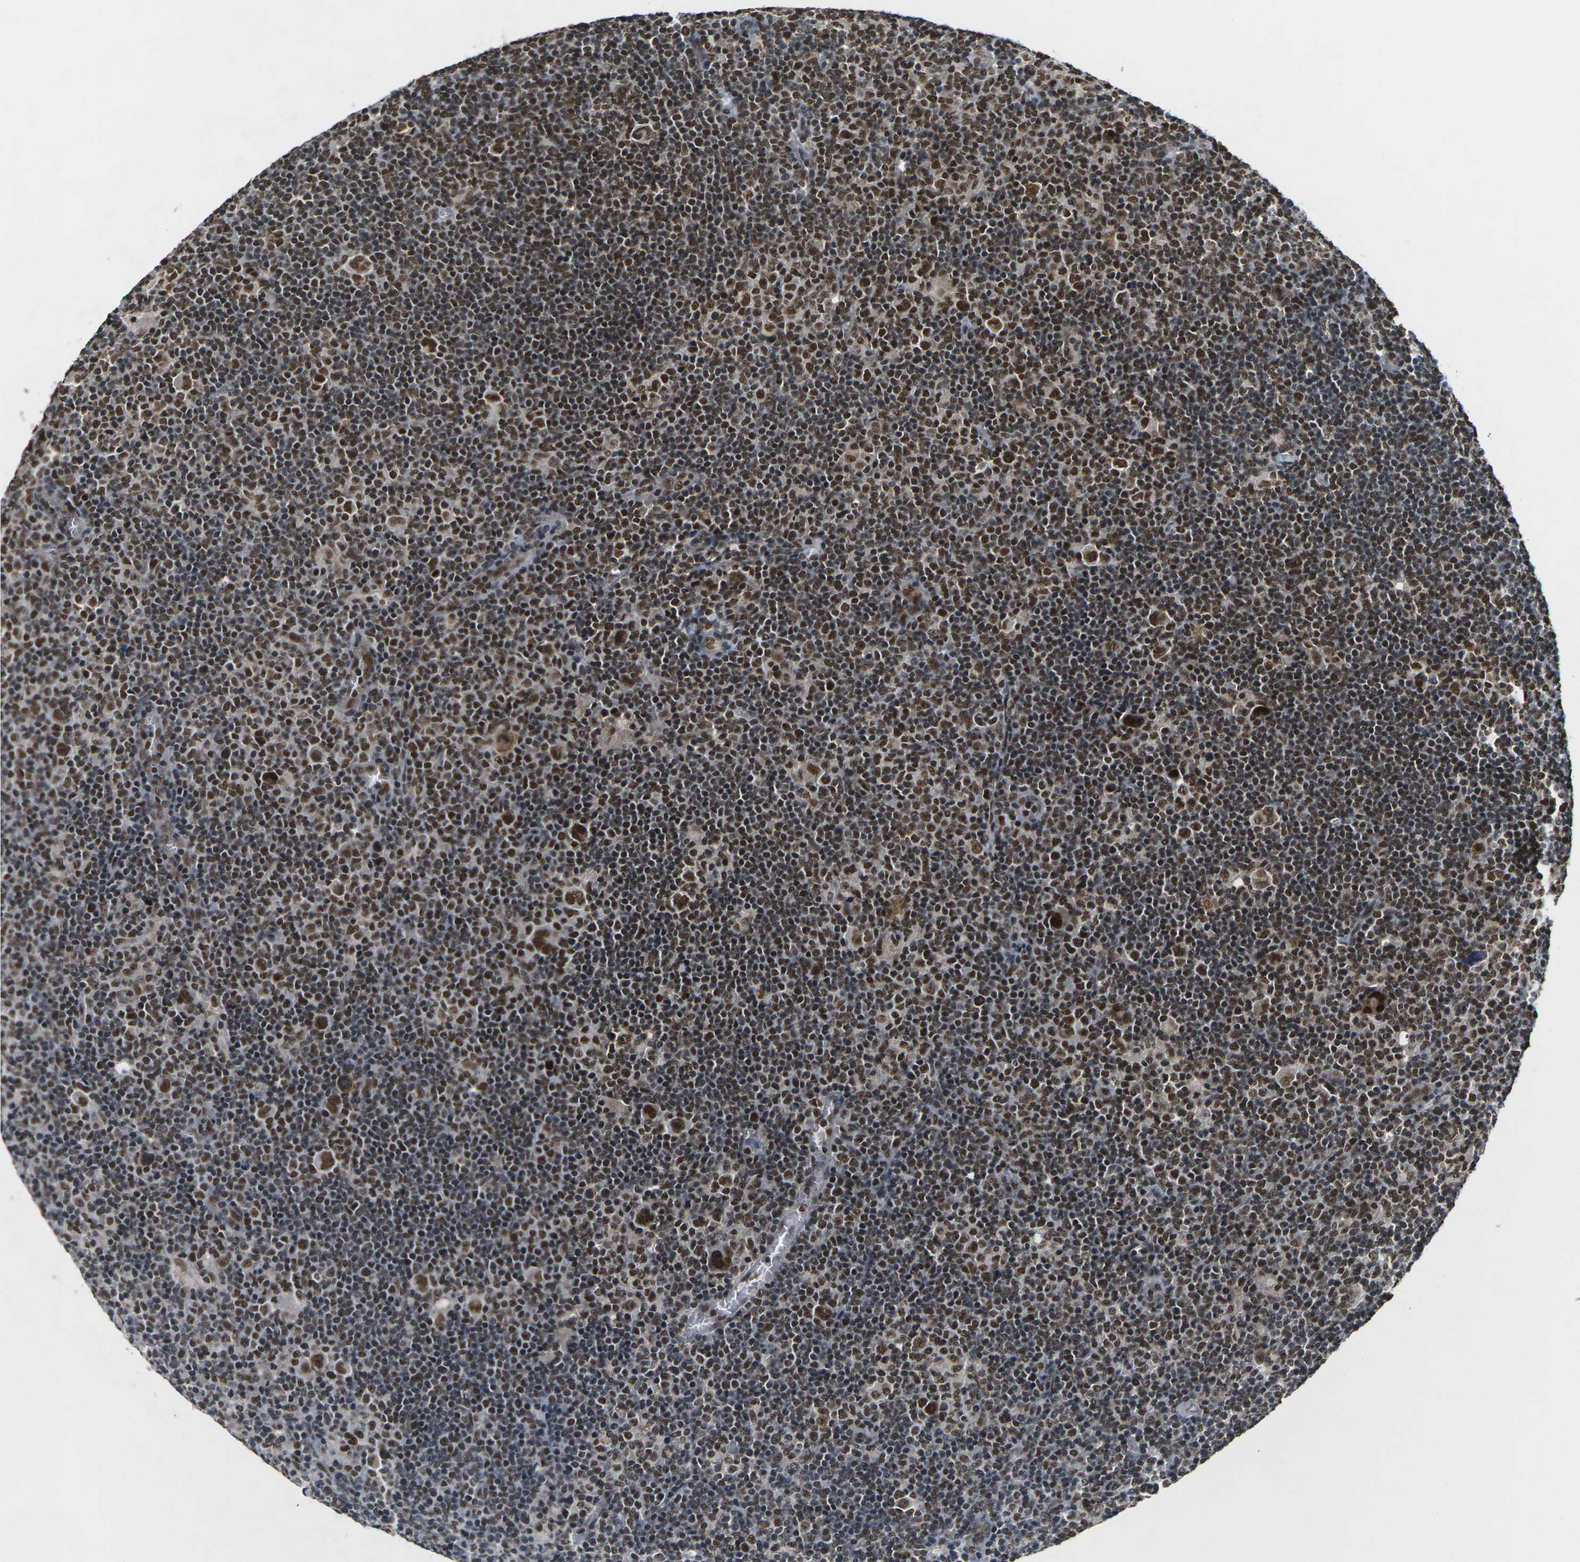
{"staining": {"intensity": "strong", "quantity": ">75%", "location": "nuclear"}, "tissue": "lymphoma", "cell_type": "Tumor cells", "image_type": "cancer", "snomed": [{"axis": "morphology", "description": "Hodgkin's disease, NOS"}, {"axis": "topography", "description": "Lymph node"}], "caption": "Hodgkin's disease stained with a brown dye demonstrates strong nuclear positive expression in approximately >75% of tumor cells.", "gene": "NELFA", "patient": {"sex": "female", "age": 57}}